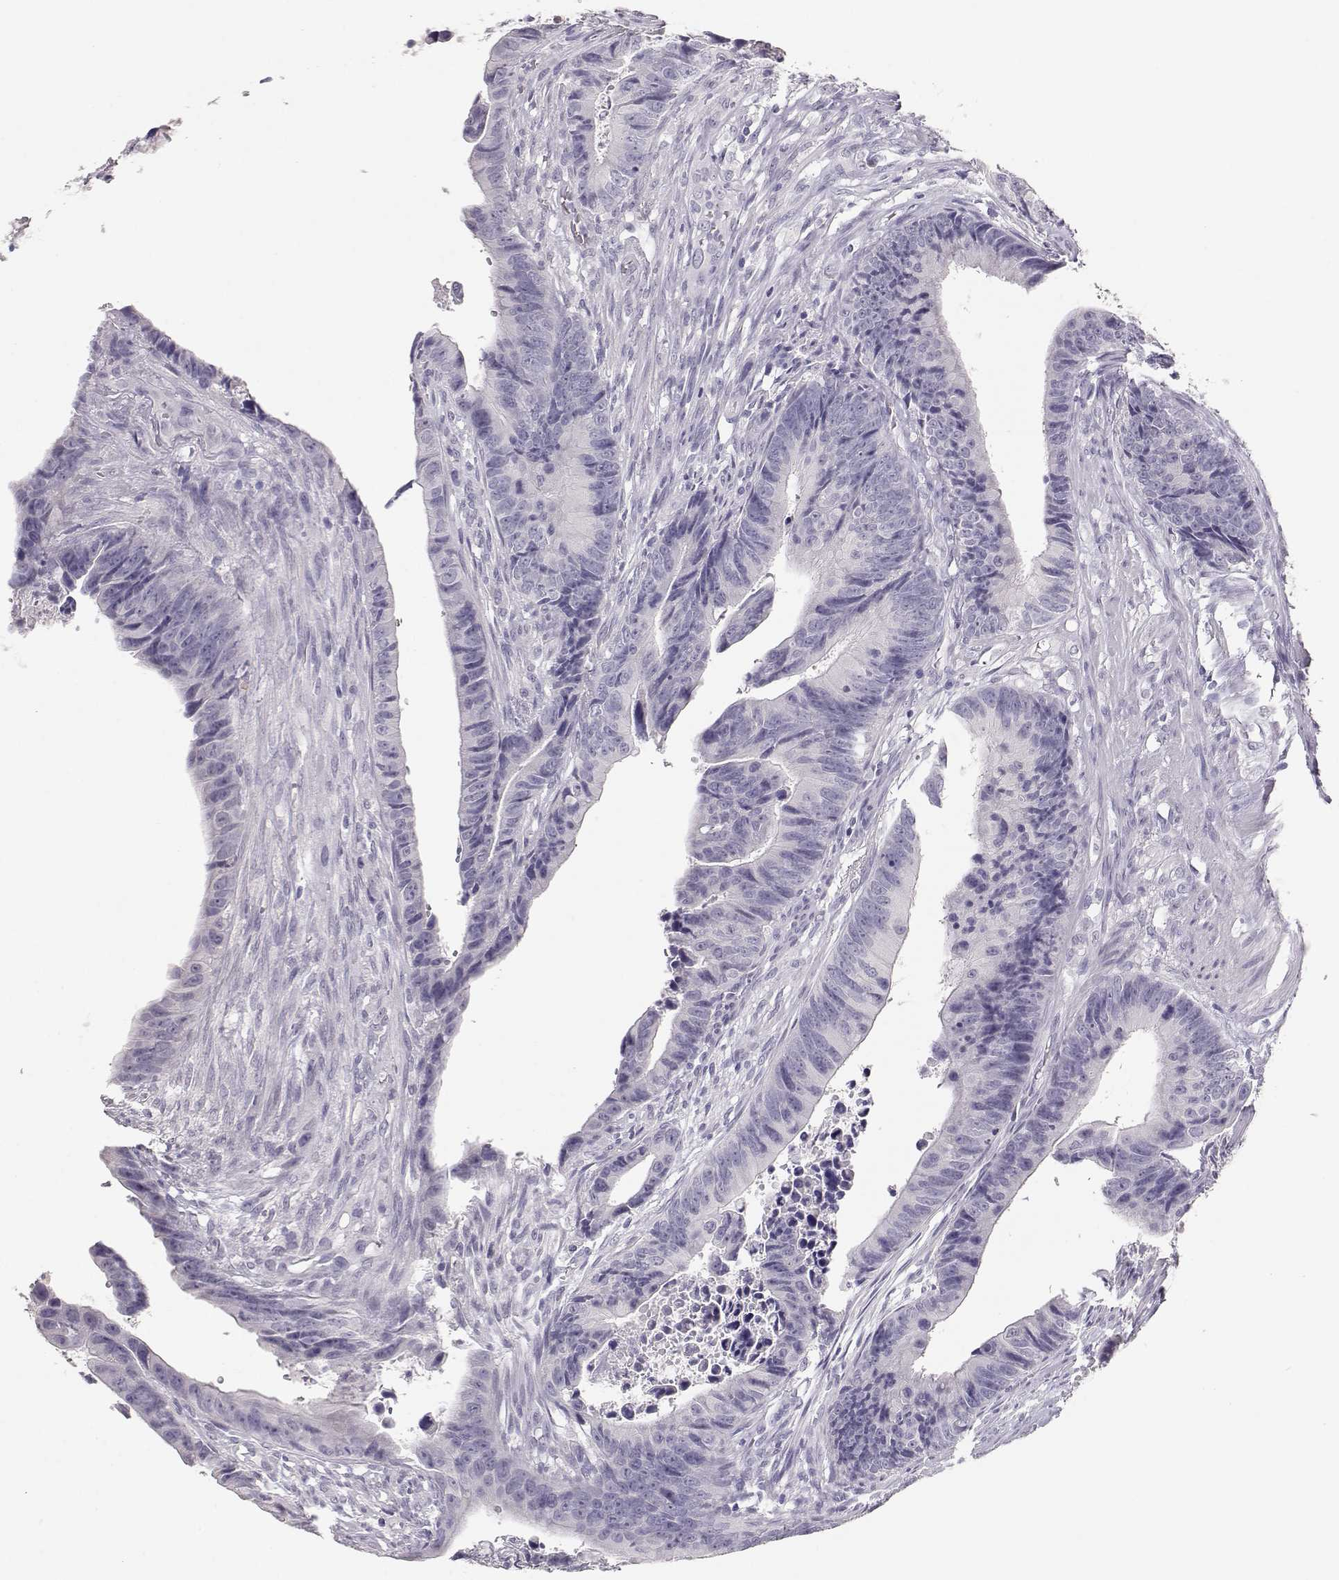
{"staining": {"intensity": "negative", "quantity": "none", "location": "none"}, "tissue": "colorectal cancer", "cell_type": "Tumor cells", "image_type": "cancer", "snomed": [{"axis": "morphology", "description": "Adenocarcinoma, NOS"}, {"axis": "topography", "description": "Colon"}], "caption": "Human adenocarcinoma (colorectal) stained for a protein using immunohistochemistry (IHC) exhibits no positivity in tumor cells.", "gene": "TKTL1", "patient": {"sex": "female", "age": 87}}